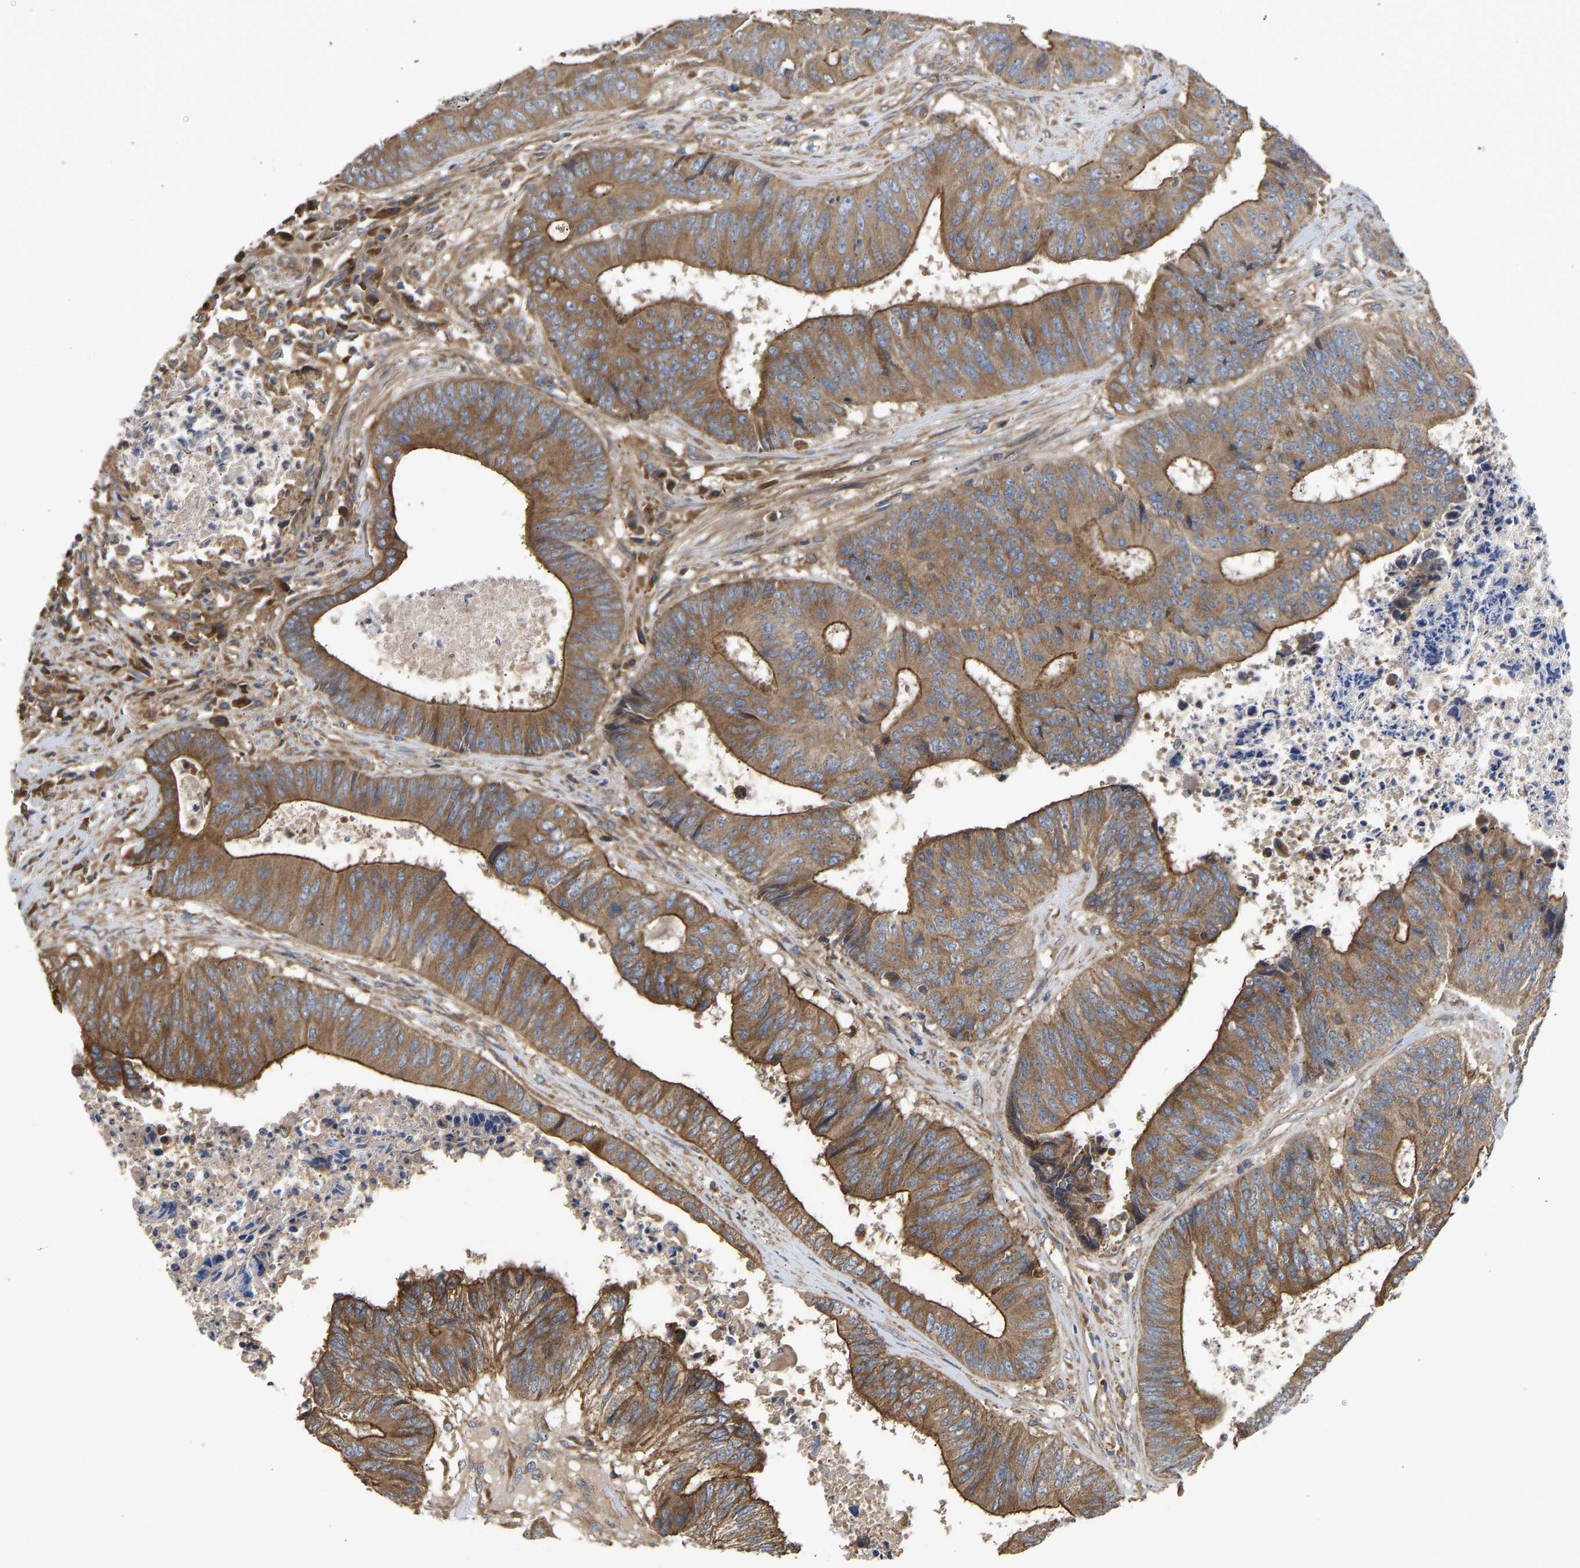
{"staining": {"intensity": "moderate", "quantity": ">75%", "location": "cytoplasmic/membranous"}, "tissue": "colorectal cancer", "cell_type": "Tumor cells", "image_type": "cancer", "snomed": [{"axis": "morphology", "description": "Adenocarcinoma, NOS"}, {"axis": "topography", "description": "Rectum"}], "caption": "A brown stain labels moderate cytoplasmic/membranous staining of a protein in human colorectal adenocarcinoma tumor cells.", "gene": "FLNB", "patient": {"sex": "male", "age": 72}}